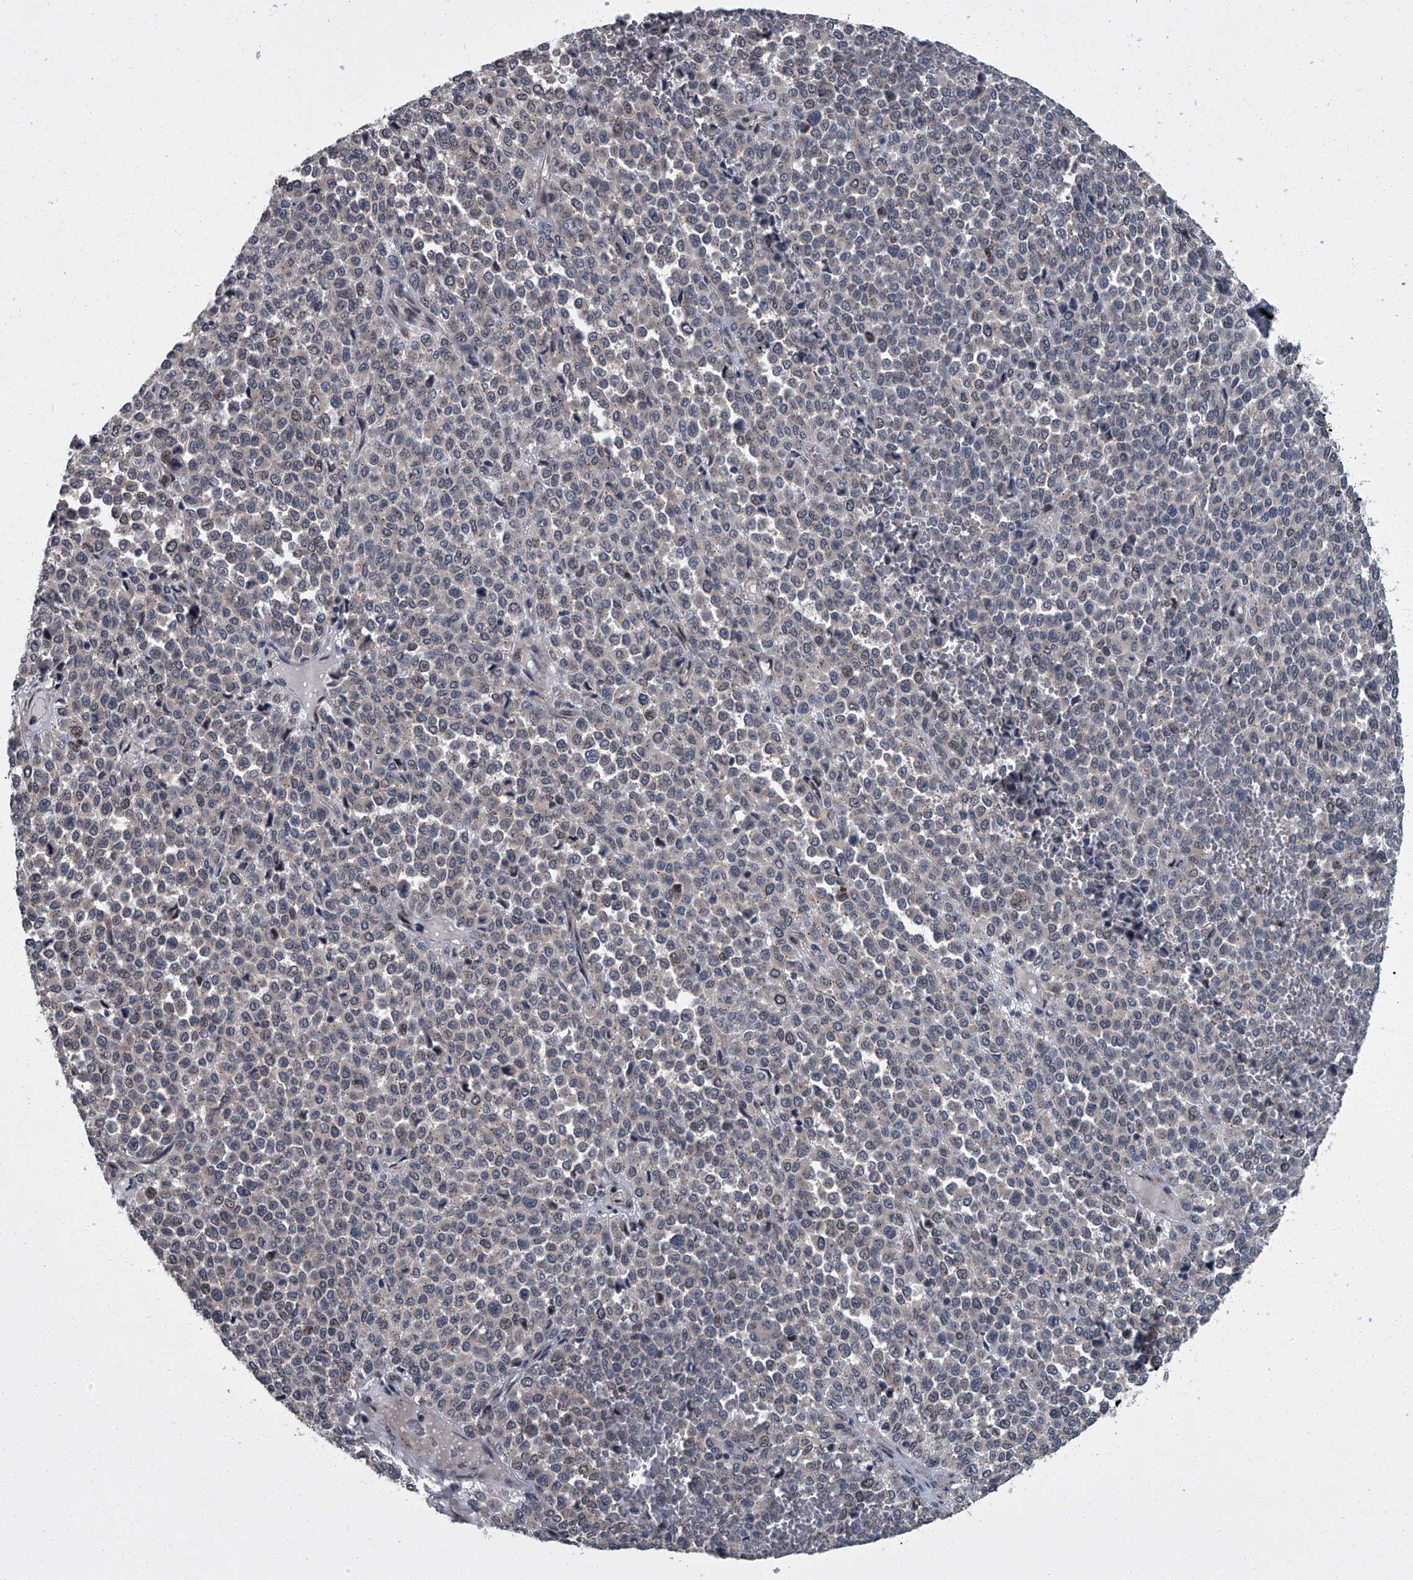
{"staining": {"intensity": "negative", "quantity": "none", "location": "none"}, "tissue": "melanoma", "cell_type": "Tumor cells", "image_type": "cancer", "snomed": [{"axis": "morphology", "description": "Malignant melanoma, Metastatic site"}, {"axis": "topography", "description": "Pancreas"}], "caption": "There is no significant staining in tumor cells of malignant melanoma (metastatic site). (DAB (3,3'-diaminobenzidine) IHC visualized using brightfield microscopy, high magnification).", "gene": "ZNF274", "patient": {"sex": "female", "age": 30}}